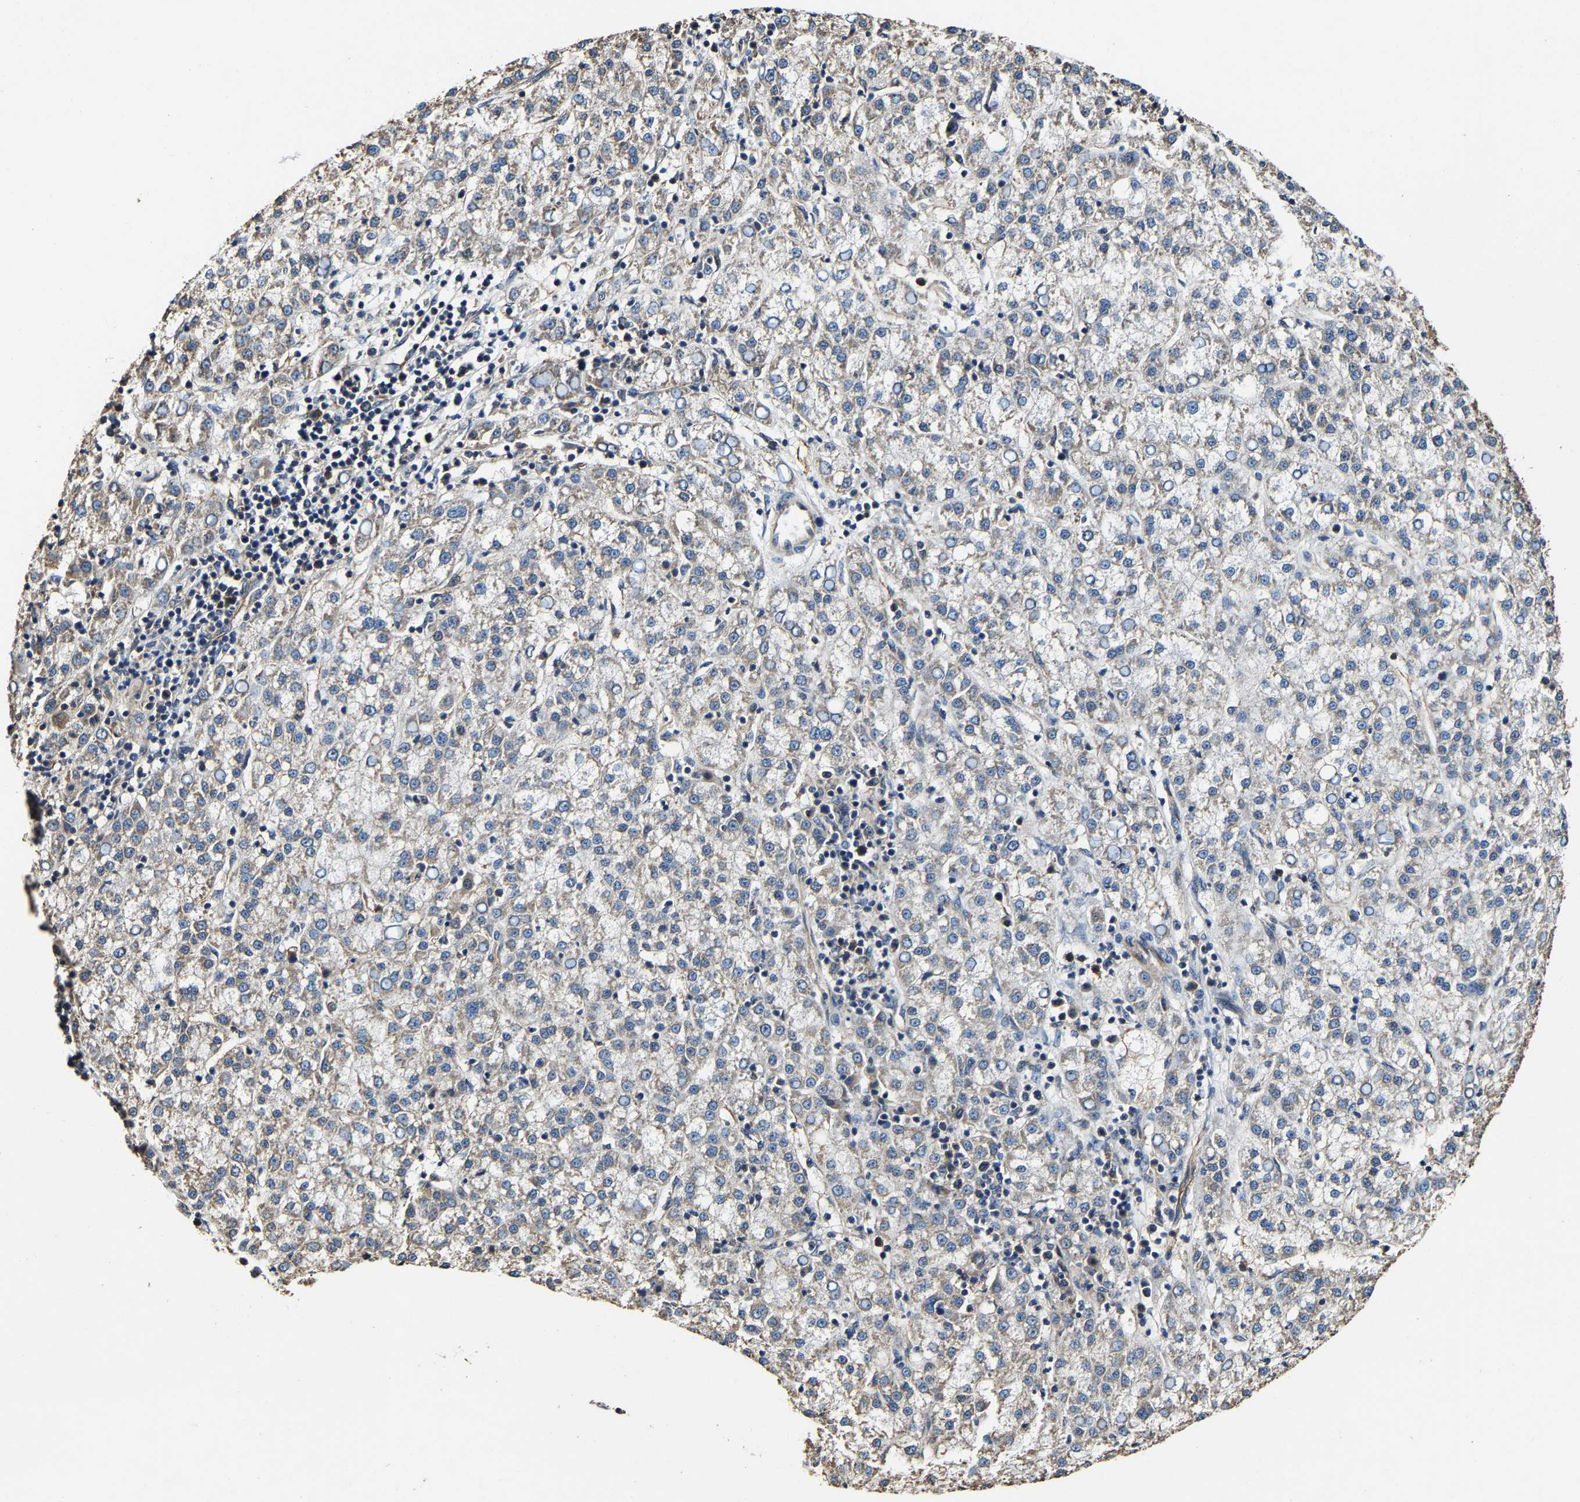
{"staining": {"intensity": "weak", "quantity": "25%-75%", "location": "cytoplasmic/membranous"}, "tissue": "liver cancer", "cell_type": "Tumor cells", "image_type": "cancer", "snomed": [{"axis": "morphology", "description": "Carcinoma, Hepatocellular, NOS"}, {"axis": "topography", "description": "Liver"}], "caption": "Hepatocellular carcinoma (liver) stained for a protein displays weak cytoplasmic/membranous positivity in tumor cells. Immunohistochemistry stains the protein of interest in brown and the nuclei are stained blue.", "gene": "GFRA3", "patient": {"sex": "female", "age": 58}}